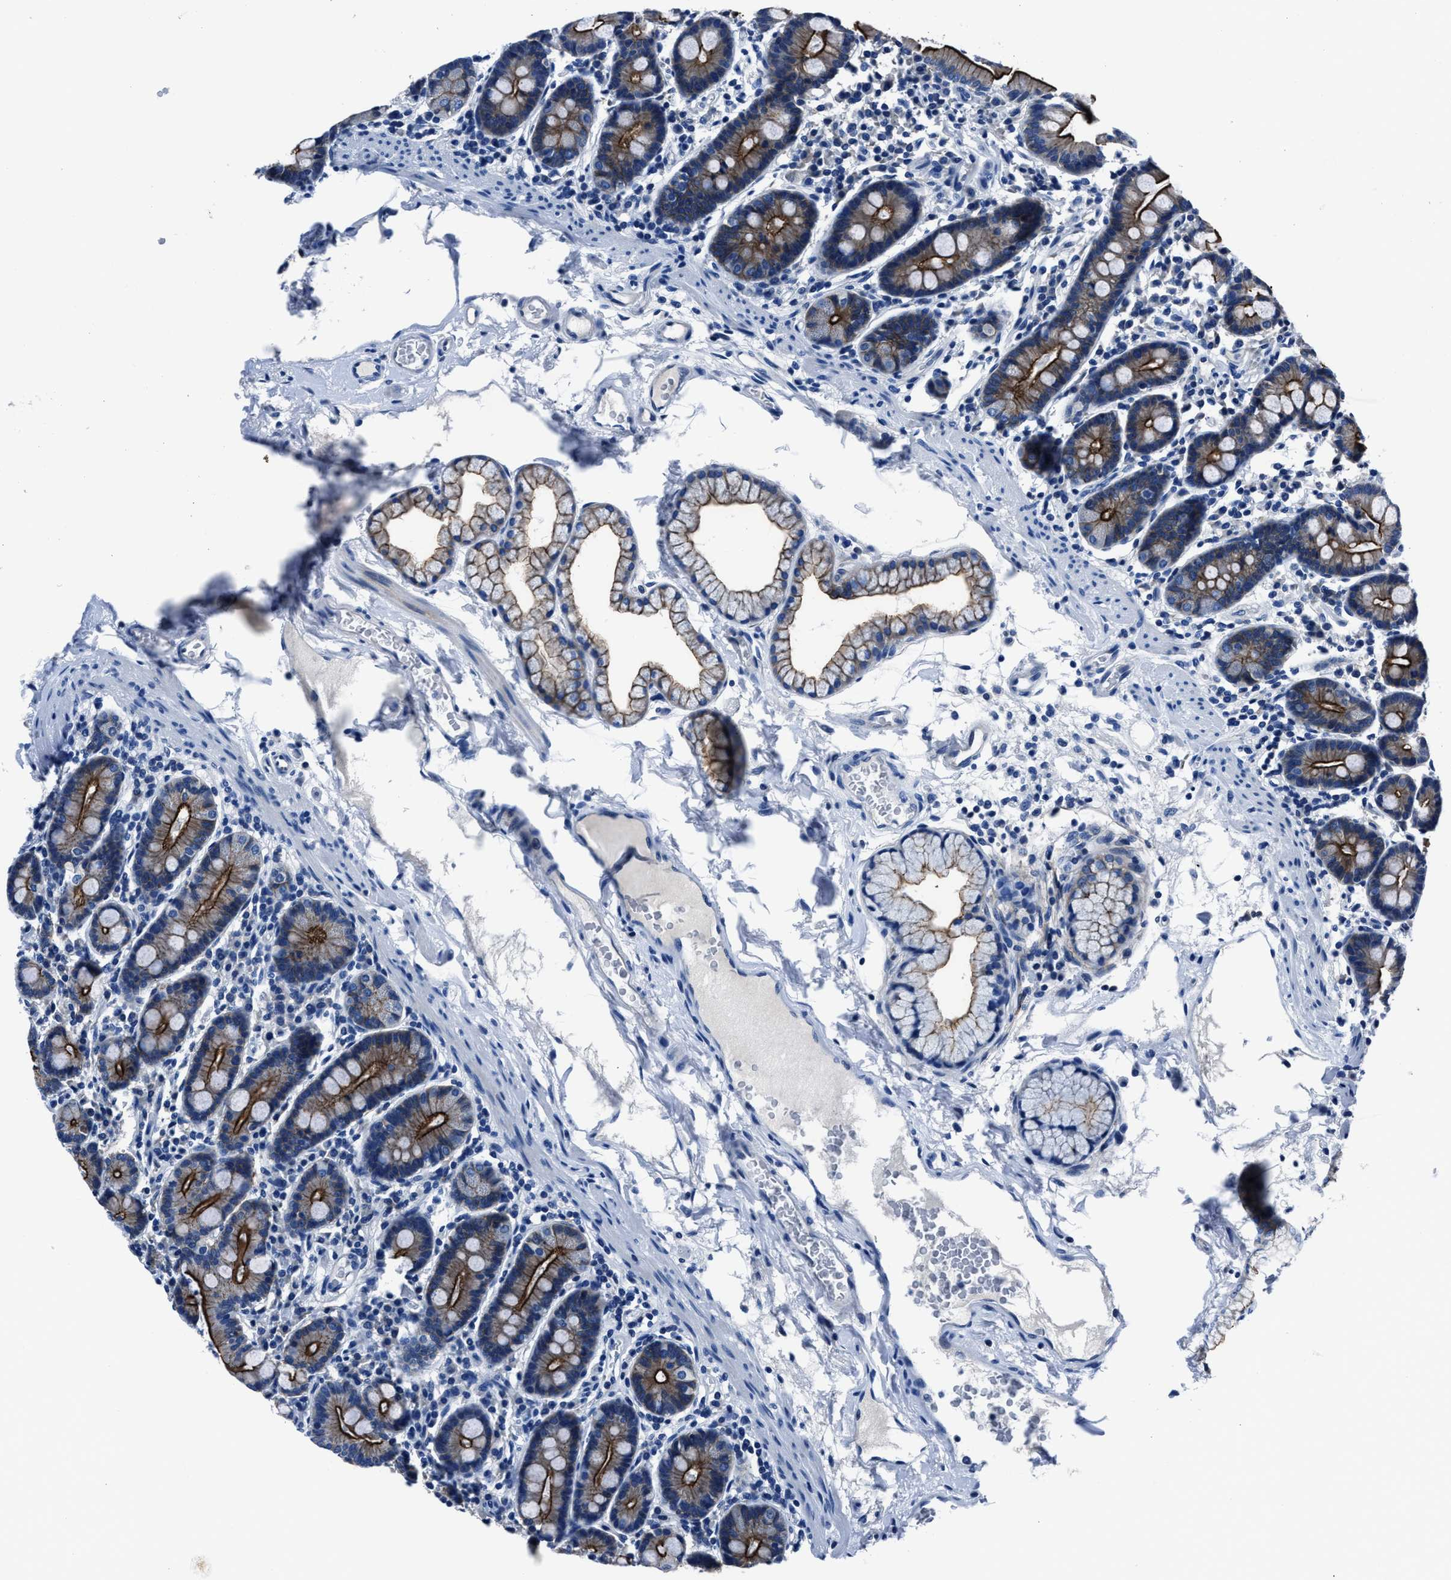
{"staining": {"intensity": "strong", "quantity": ">75%", "location": "cytoplasmic/membranous"}, "tissue": "duodenum", "cell_type": "Glandular cells", "image_type": "normal", "snomed": [{"axis": "morphology", "description": "Normal tissue, NOS"}, {"axis": "topography", "description": "Duodenum"}], "caption": "Immunohistochemical staining of unremarkable human duodenum exhibits high levels of strong cytoplasmic/membranous staining in about >75% of glandular cells.", "gene": "LMO7", "patient": {"sex": "male", "age": 50}}